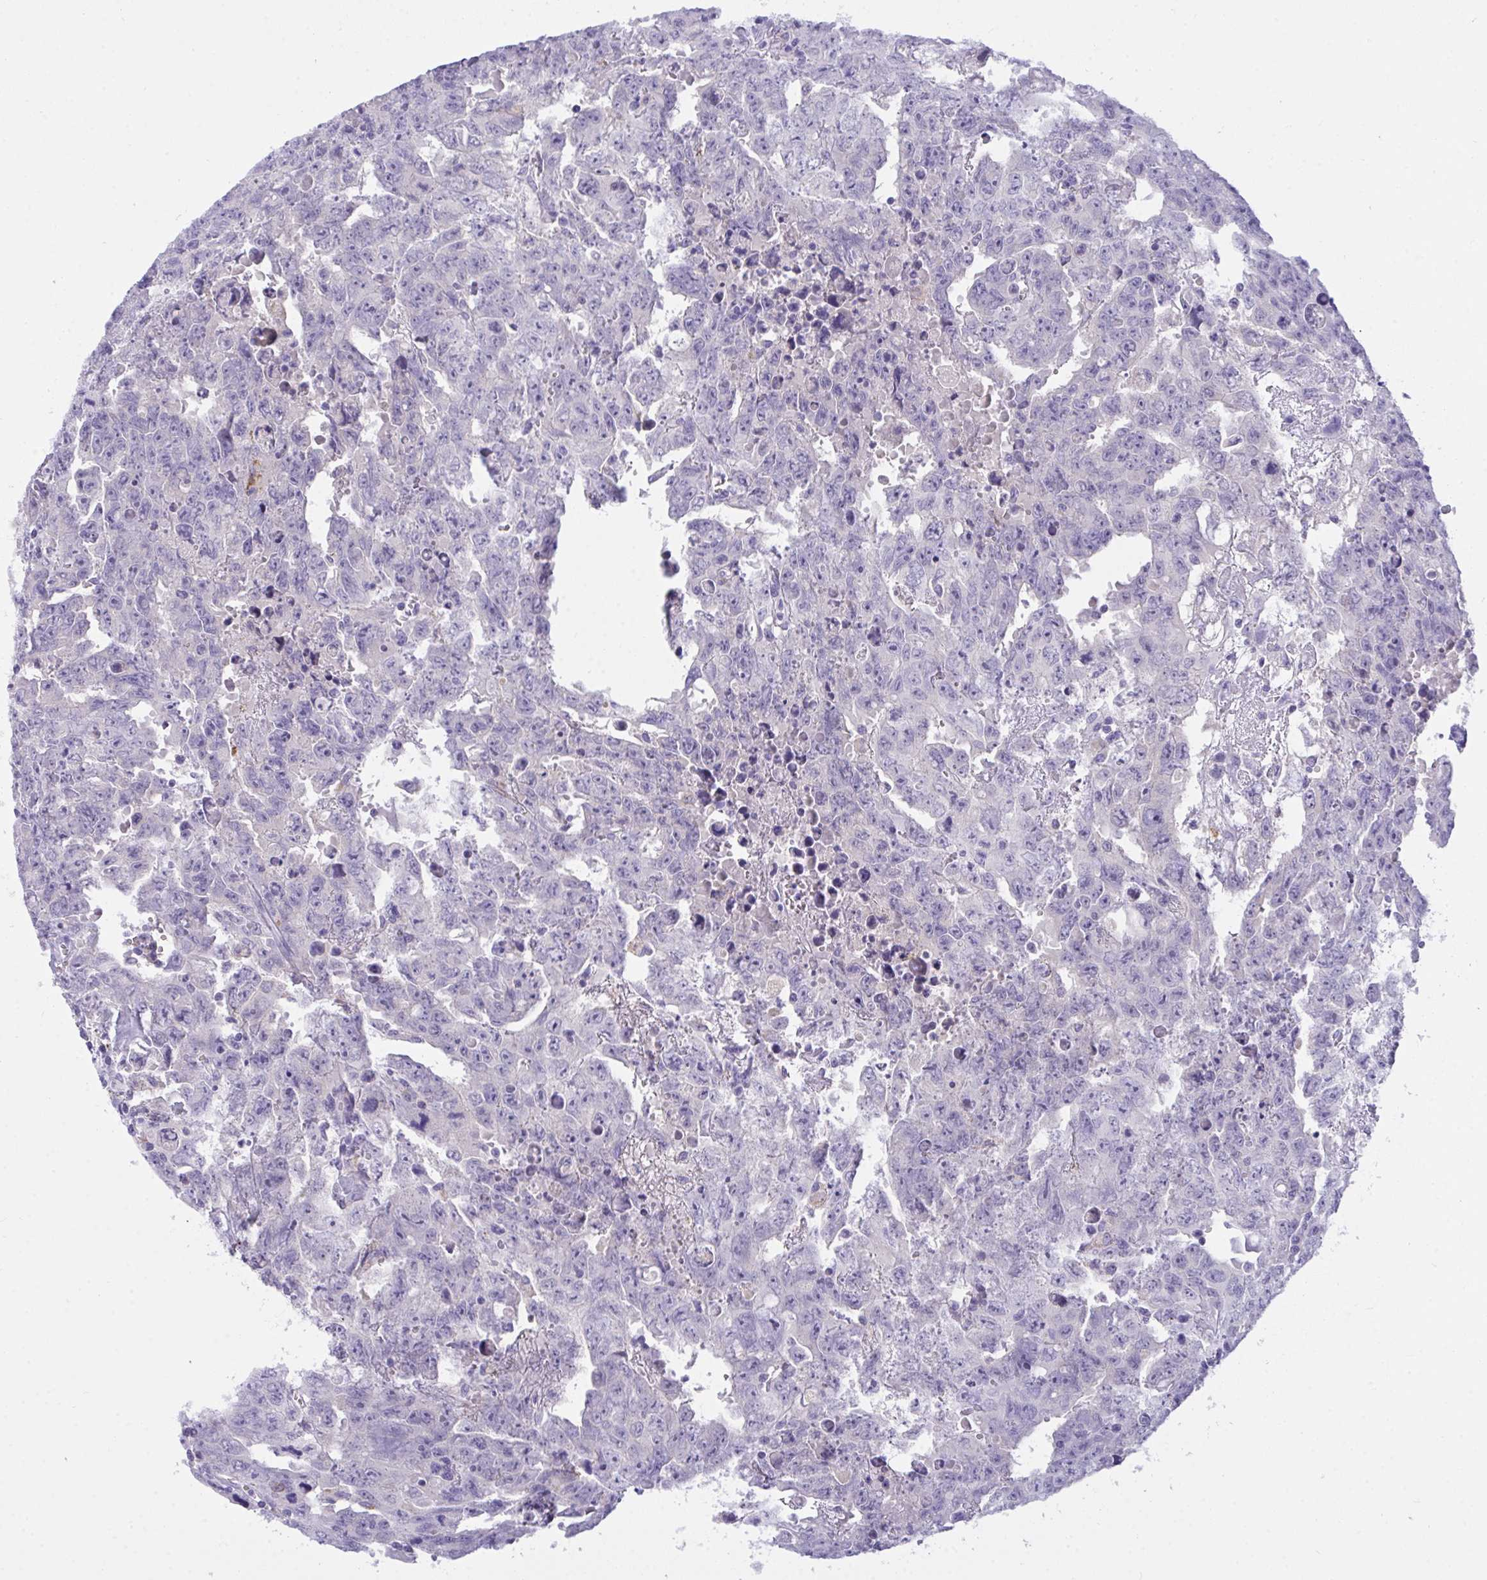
{"staining": {"intensity": "negative", "quantity": "none", "location": "none"}, "tissue": "testis cancer", "cell_type": "Tumor cells", "image_type": "cancer", "snomed": [{"axis": "morphology", "description": "Carcinoma, Embryonal, NOS"}, {"axis": "topography", "description": "Testis"}], "caption": "Micrograph shows no protein positivity in tumor cells of embryonal carcinoma (testis) tissue. The staining is performed using DAB brown chromogen with nuclei counter-stained in using hematoxylin.", "gene": "SEMA6B", "patient": {"sex": "male", "age": 24}}